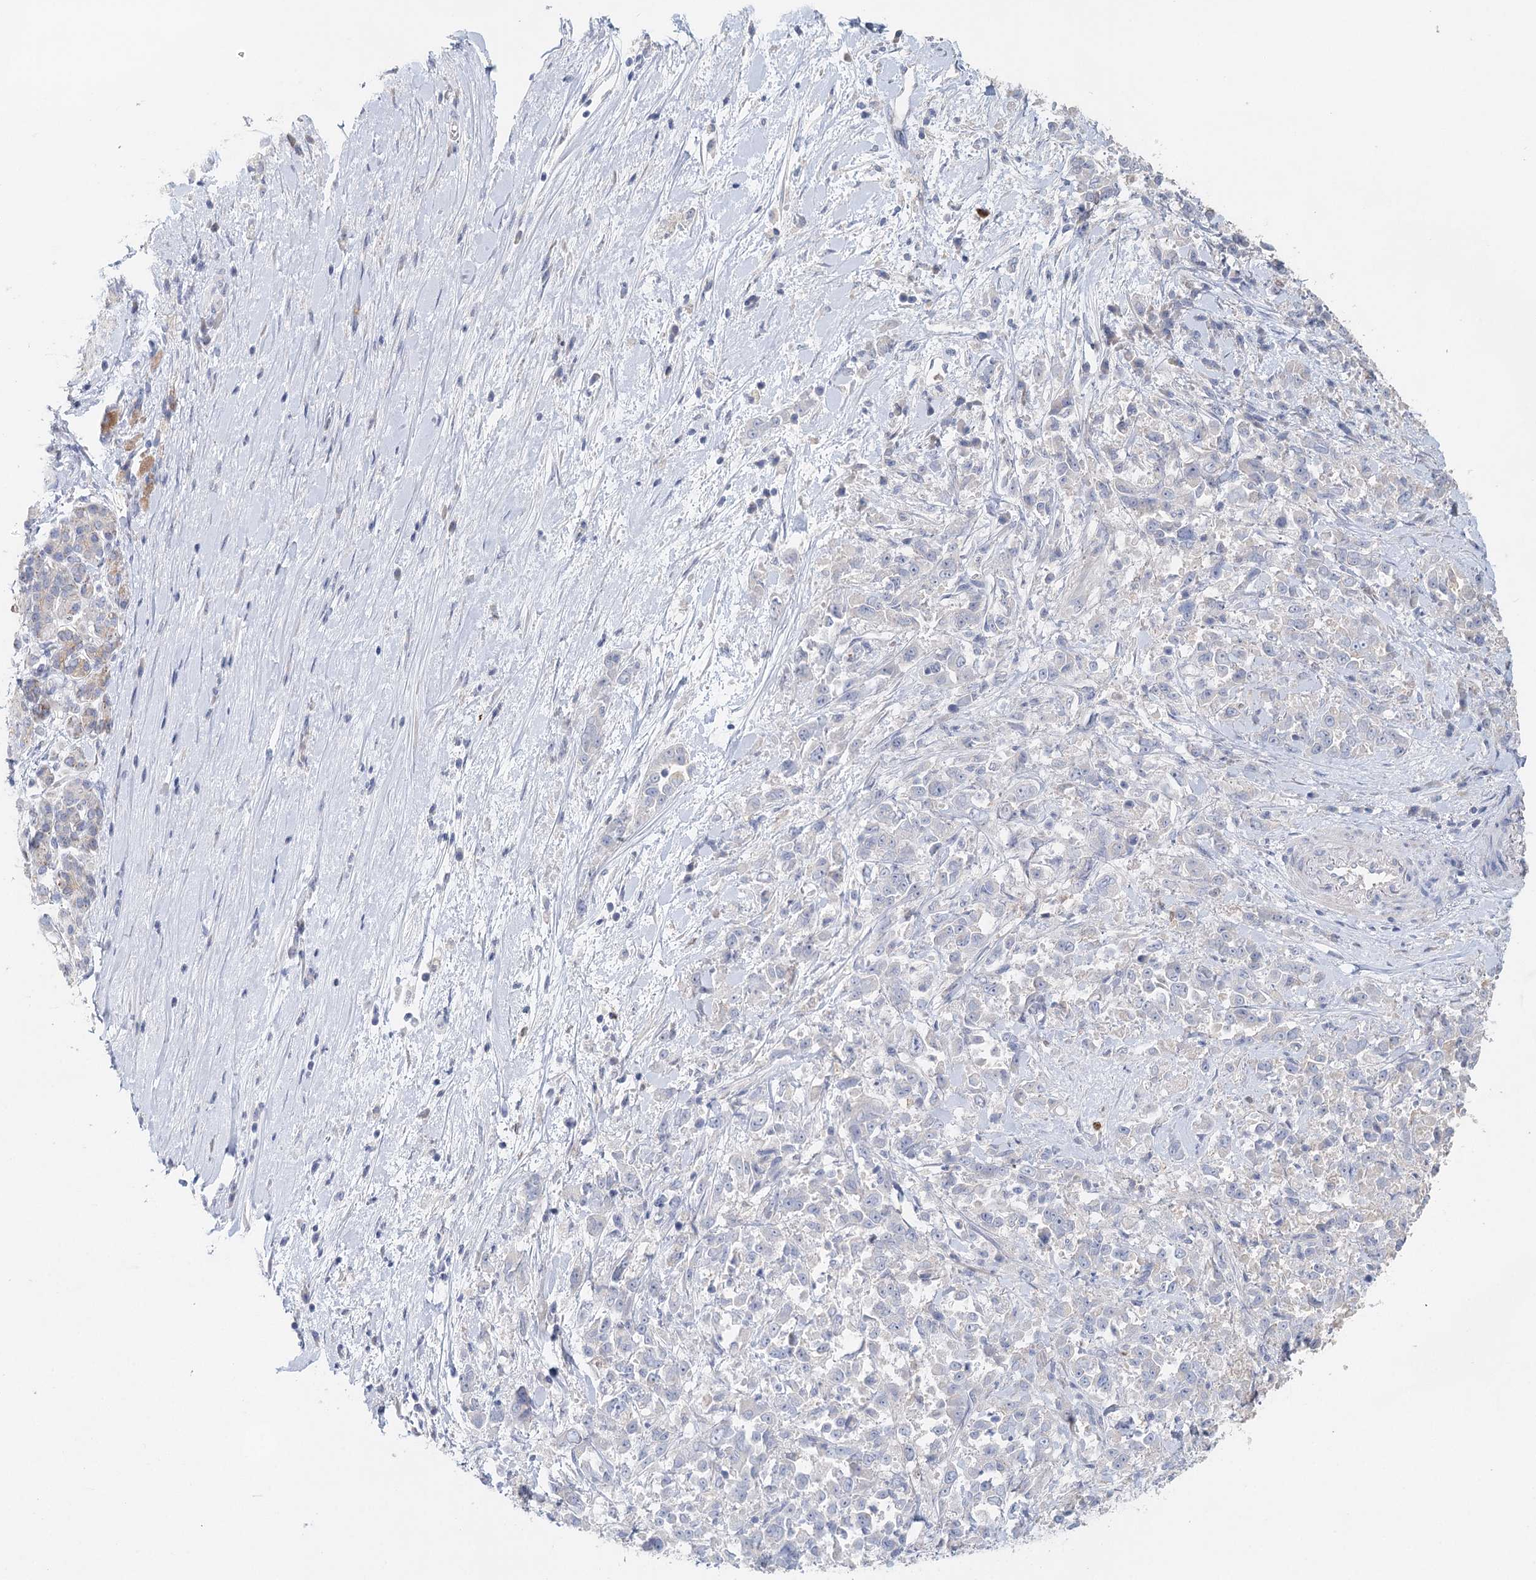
{"staining": {"intensity": "negative", "quantity": "none", "location": "none"}, "tissue": "pancreatic cancer", "cell_type": "Tumor cells", "image_type": "cancer", "snomed": [{"axis": "morphology", "description": "Normal tissue, NOS"}, {"axis": "morphology", "description": "Adenocarcinoma, NOS"}, {"axis": "topography", "description": "Pancreas"}], "caption": "Immunohistochemistry photomicrograph of neoplastic tissue: human pancreatic cancer (adenocarcinoma) stained with DAB exhibits no significant protein positivity in tumor cells.", "gene": "MYL6B", "patient": {"sex": "female", "age": 64}}